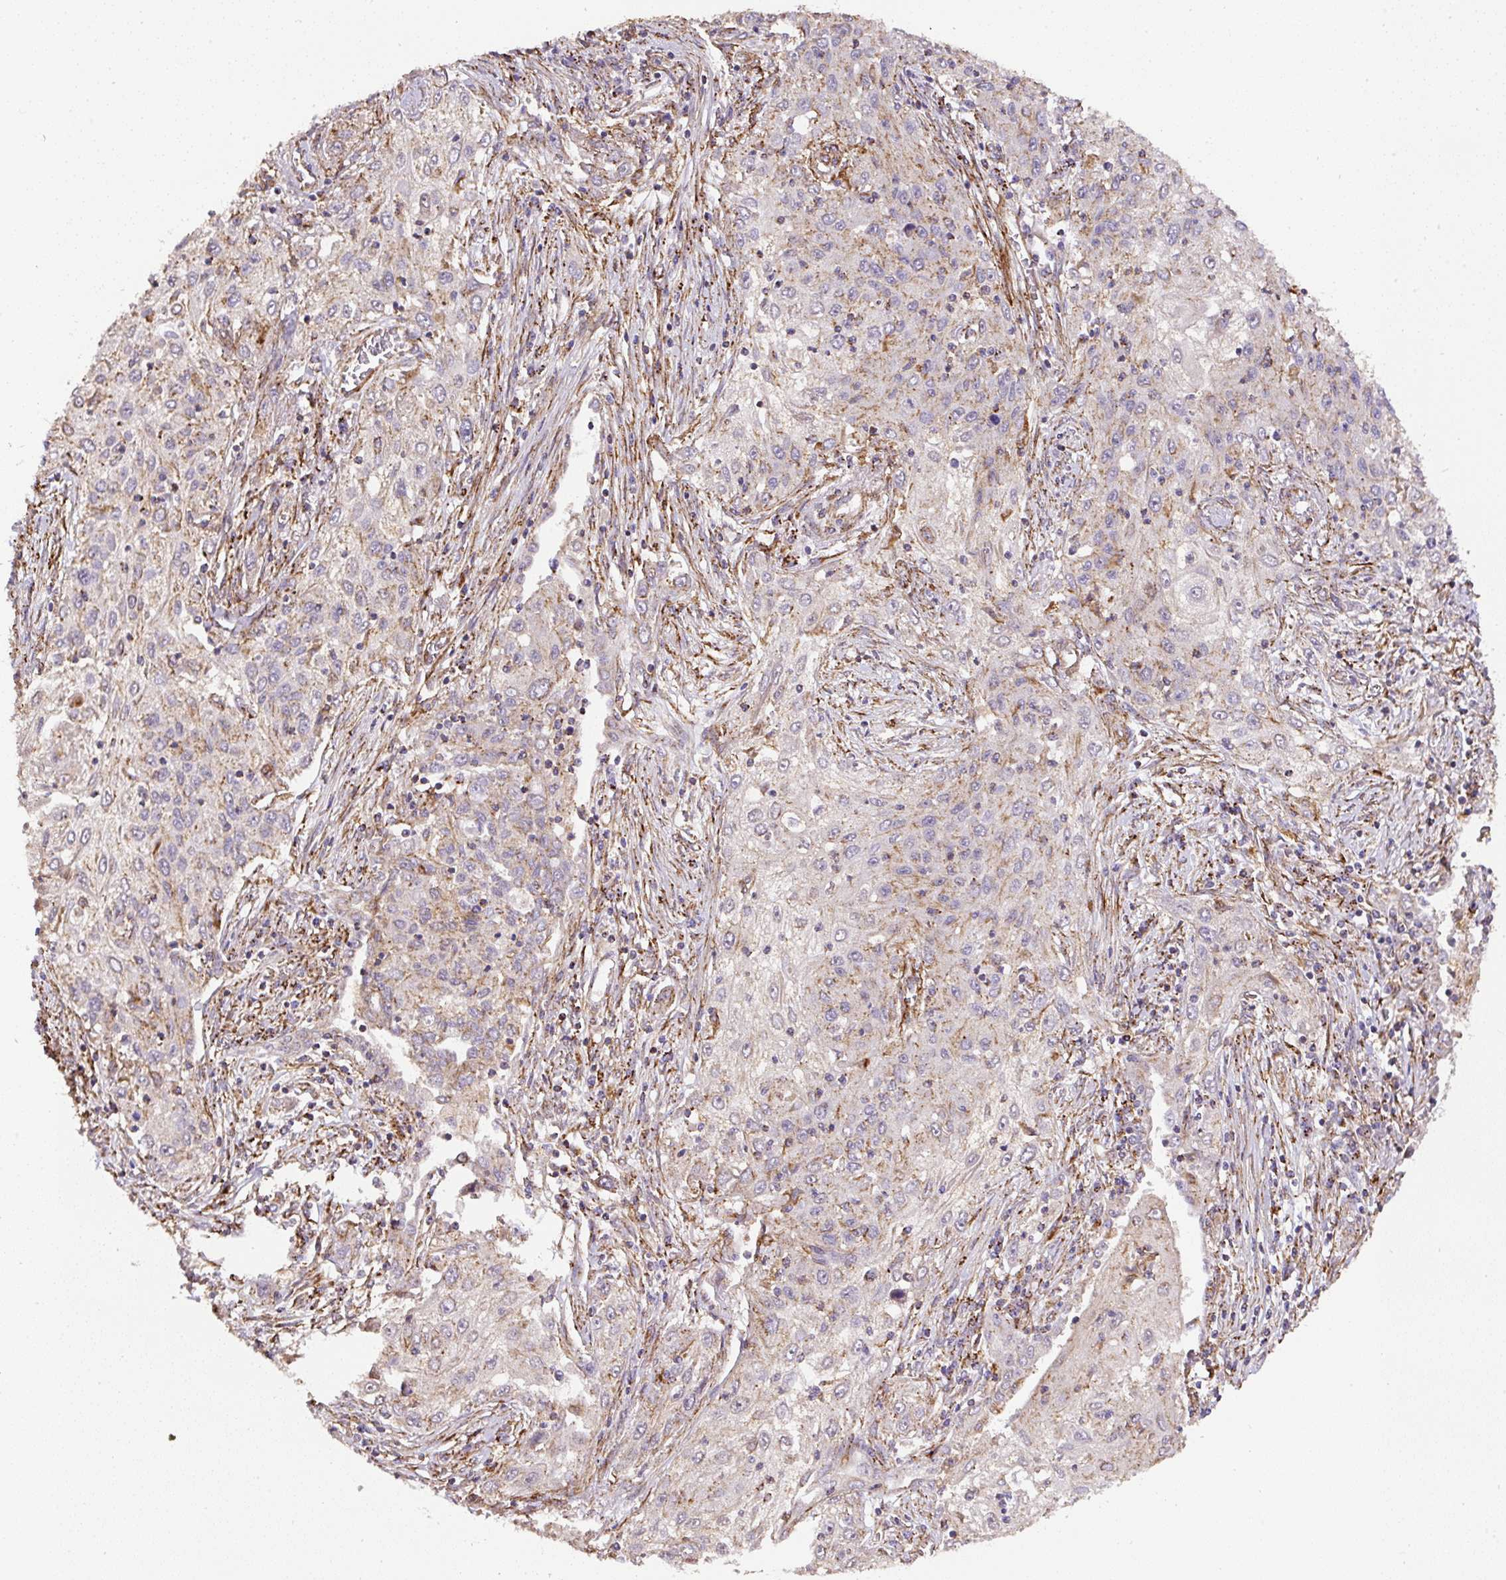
{"staining": {"intensity": "weak", "quantity": "25%-75%", "location": "cytoplasmic/membranous"}, "tissue": "lung cancer", "cell_type": "Tumor cells", "image_type": "cancer", "snomed": [{"axis": "morphology", "description": "Squamous cell carcinoma, NOS"}, {"axis": "topography", "description": "Lung"}], "caption": "A brown stain labels weak cytoplasmic/membranous expression of a protein in human lung squamous cell carcinoma tumor cells. Using DAB (brown) and hematoxylin (blue) stains, captured at high magnification using brightfield microscopy.", "gene": "RNF170", "patient": {"sex": "female", "age": 69}}